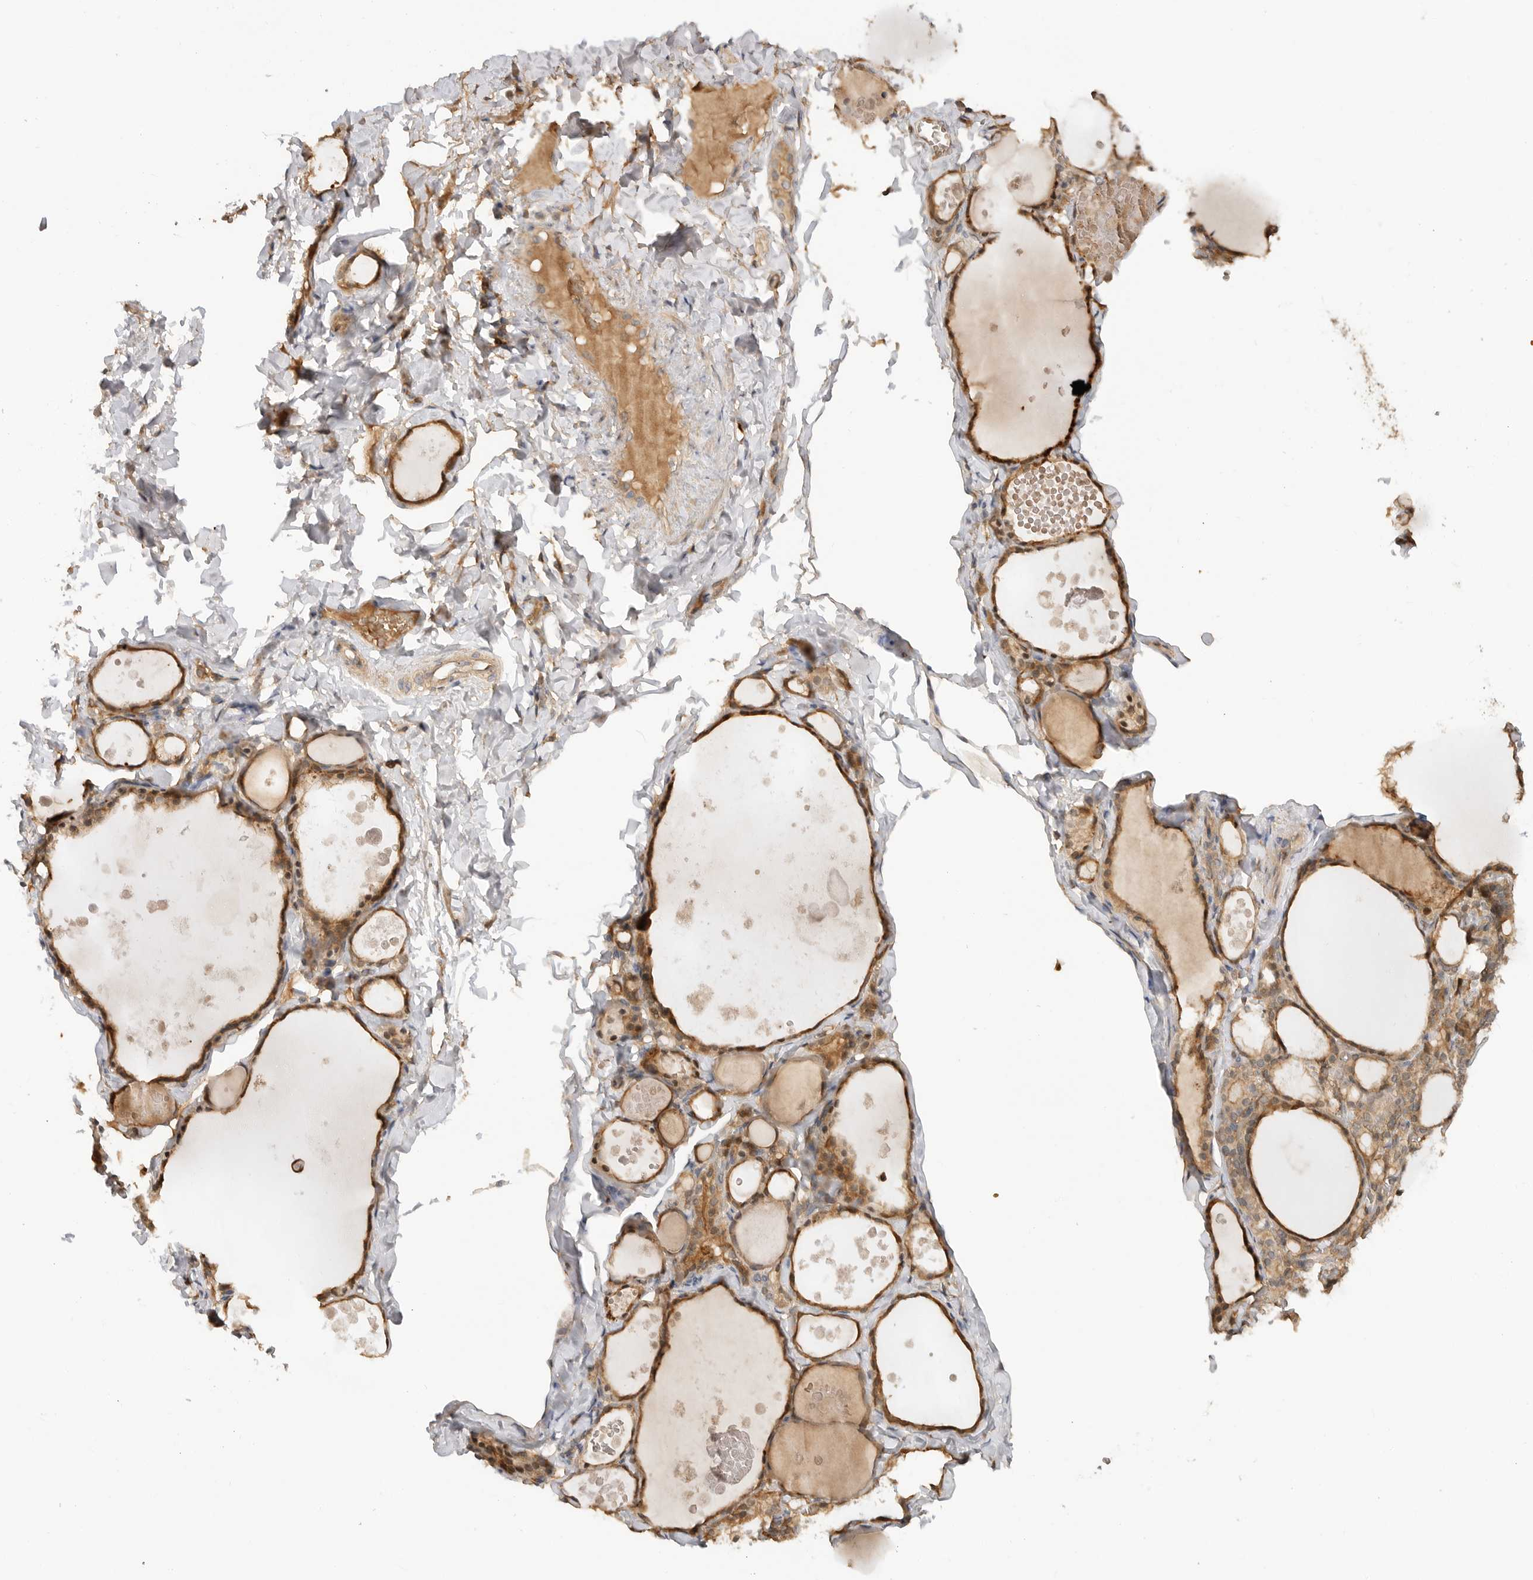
{"staining": {"intensity": "moderate", "quantity": ">75%", "location": "cytoplasmic/membranous"}, "tissue": "thyroid gland", "cell_type": "Glandular cells", "image_type": "normal", "snomed": [{"axis": "morphology", "description": "Normal tissue, NOS"}, {"axis": "topography", "description": "Thyroid gland"}], "caption": "A high-resolution image shows immunohistochemistry staining of unremarkable thyroid gland, which reveals moderate cytoplasmic/membranous expression in approximately >75% of glandular cells. (DAB = brown stain, brightfield microscopy at high magnification).", "gene": "CLDN12", "patient": {"sex": "male", "age": 56}}